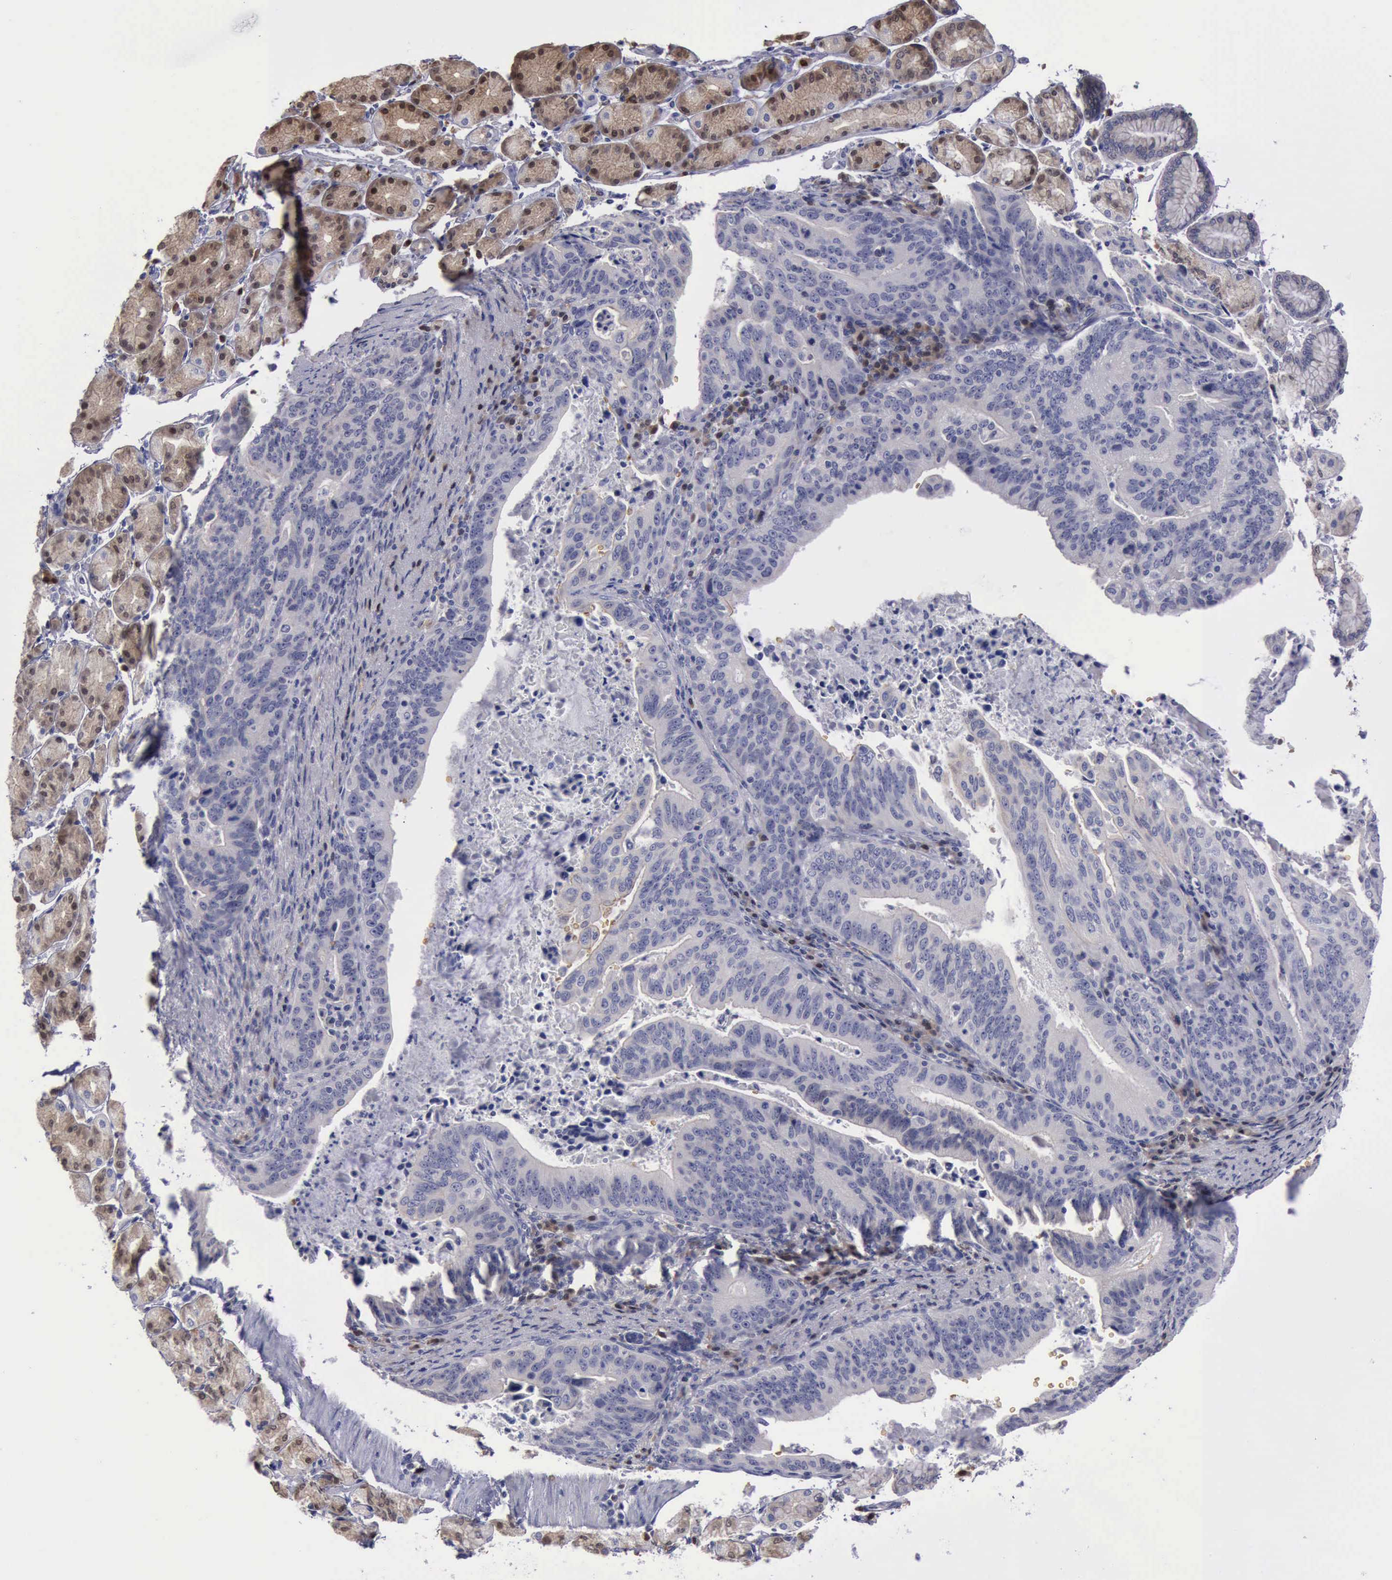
{"staining": {"intensity": "negative", "quantity": "none", "location": "none"}, "tissue": "stomach cancer", "cell_type": "Tumor cells", "image_type": "cancer", "snomed": [{"axis": "morphology", "description": "Adenocarcinoma, NOS"}, {"axis": "topography", "description": "Stomach, upper"}], "caption": "Stomach cancer (adenocarcinoma) was stained to show a protein in brown. There is no significant positivity in tumor cells. The staining is performed using DAB brown chromogen with nuclei counter-stained in using hematoxylin.", "gene": "CEP128", "patient": {"sex": "female", "age": 50}}